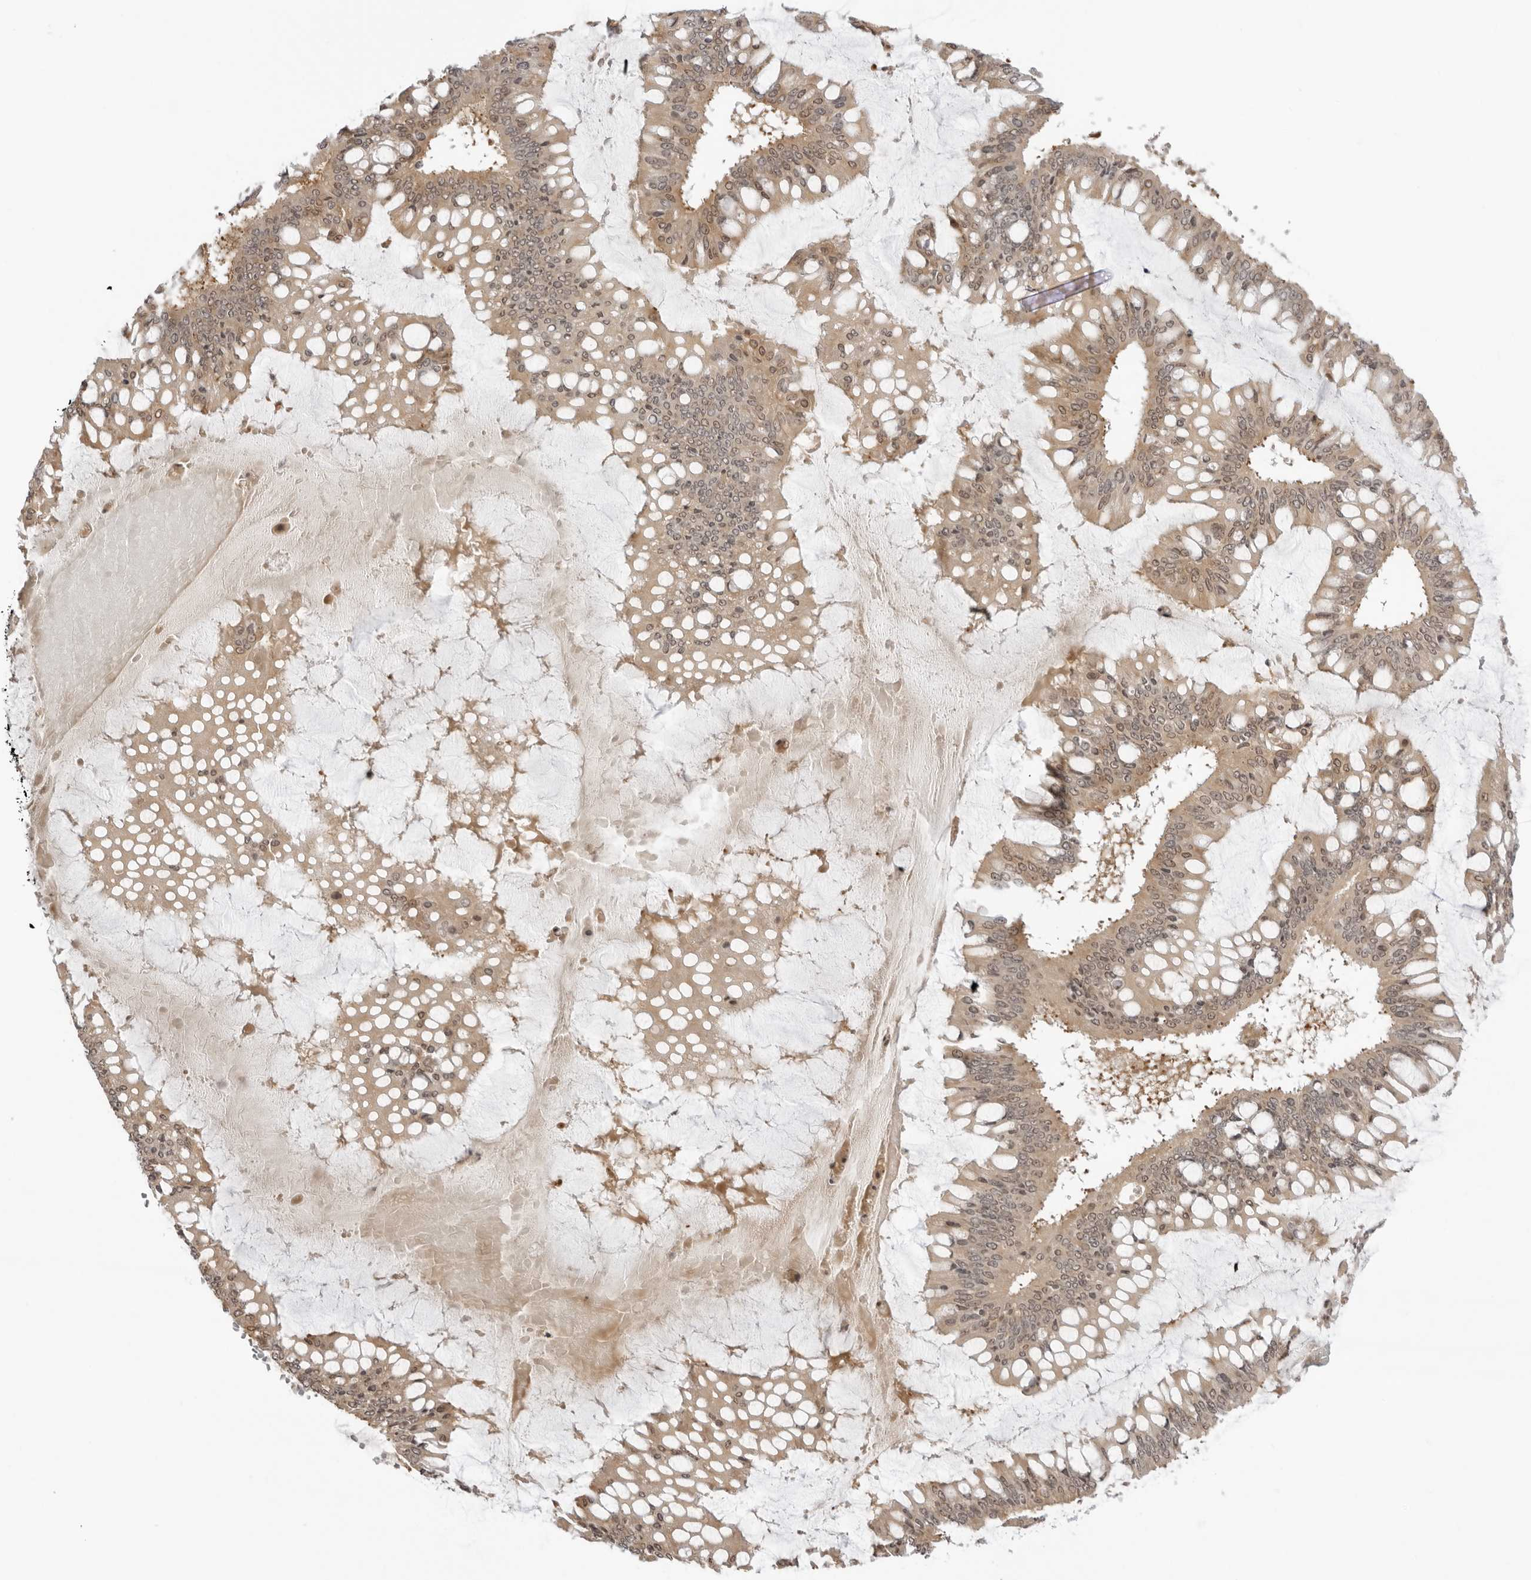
{"staining": {"intensity": "weak", "quantity": ">75%", "location": "cytoplasmic/membranous,nuclear"}, "tissue": "ovarian cancer", "cell_type": "Tumor cells", "image_type": "cancer", "snomed": [{"axis": "morphology", "description": "Cystadenocarcinoma, mucinous, NOS"}, {"axis": "topography", "description": "Ovary"}], "caption": "A histopathology image of human ovarian cancer (mucinous cystadenocarcinoma) stained for a protein exhibits weak cytoplasmic/membranous and nuclear brown staining in tumor cells.", "gene": "PRRC2C", "patient": {"sex": "female", "age": 73}}